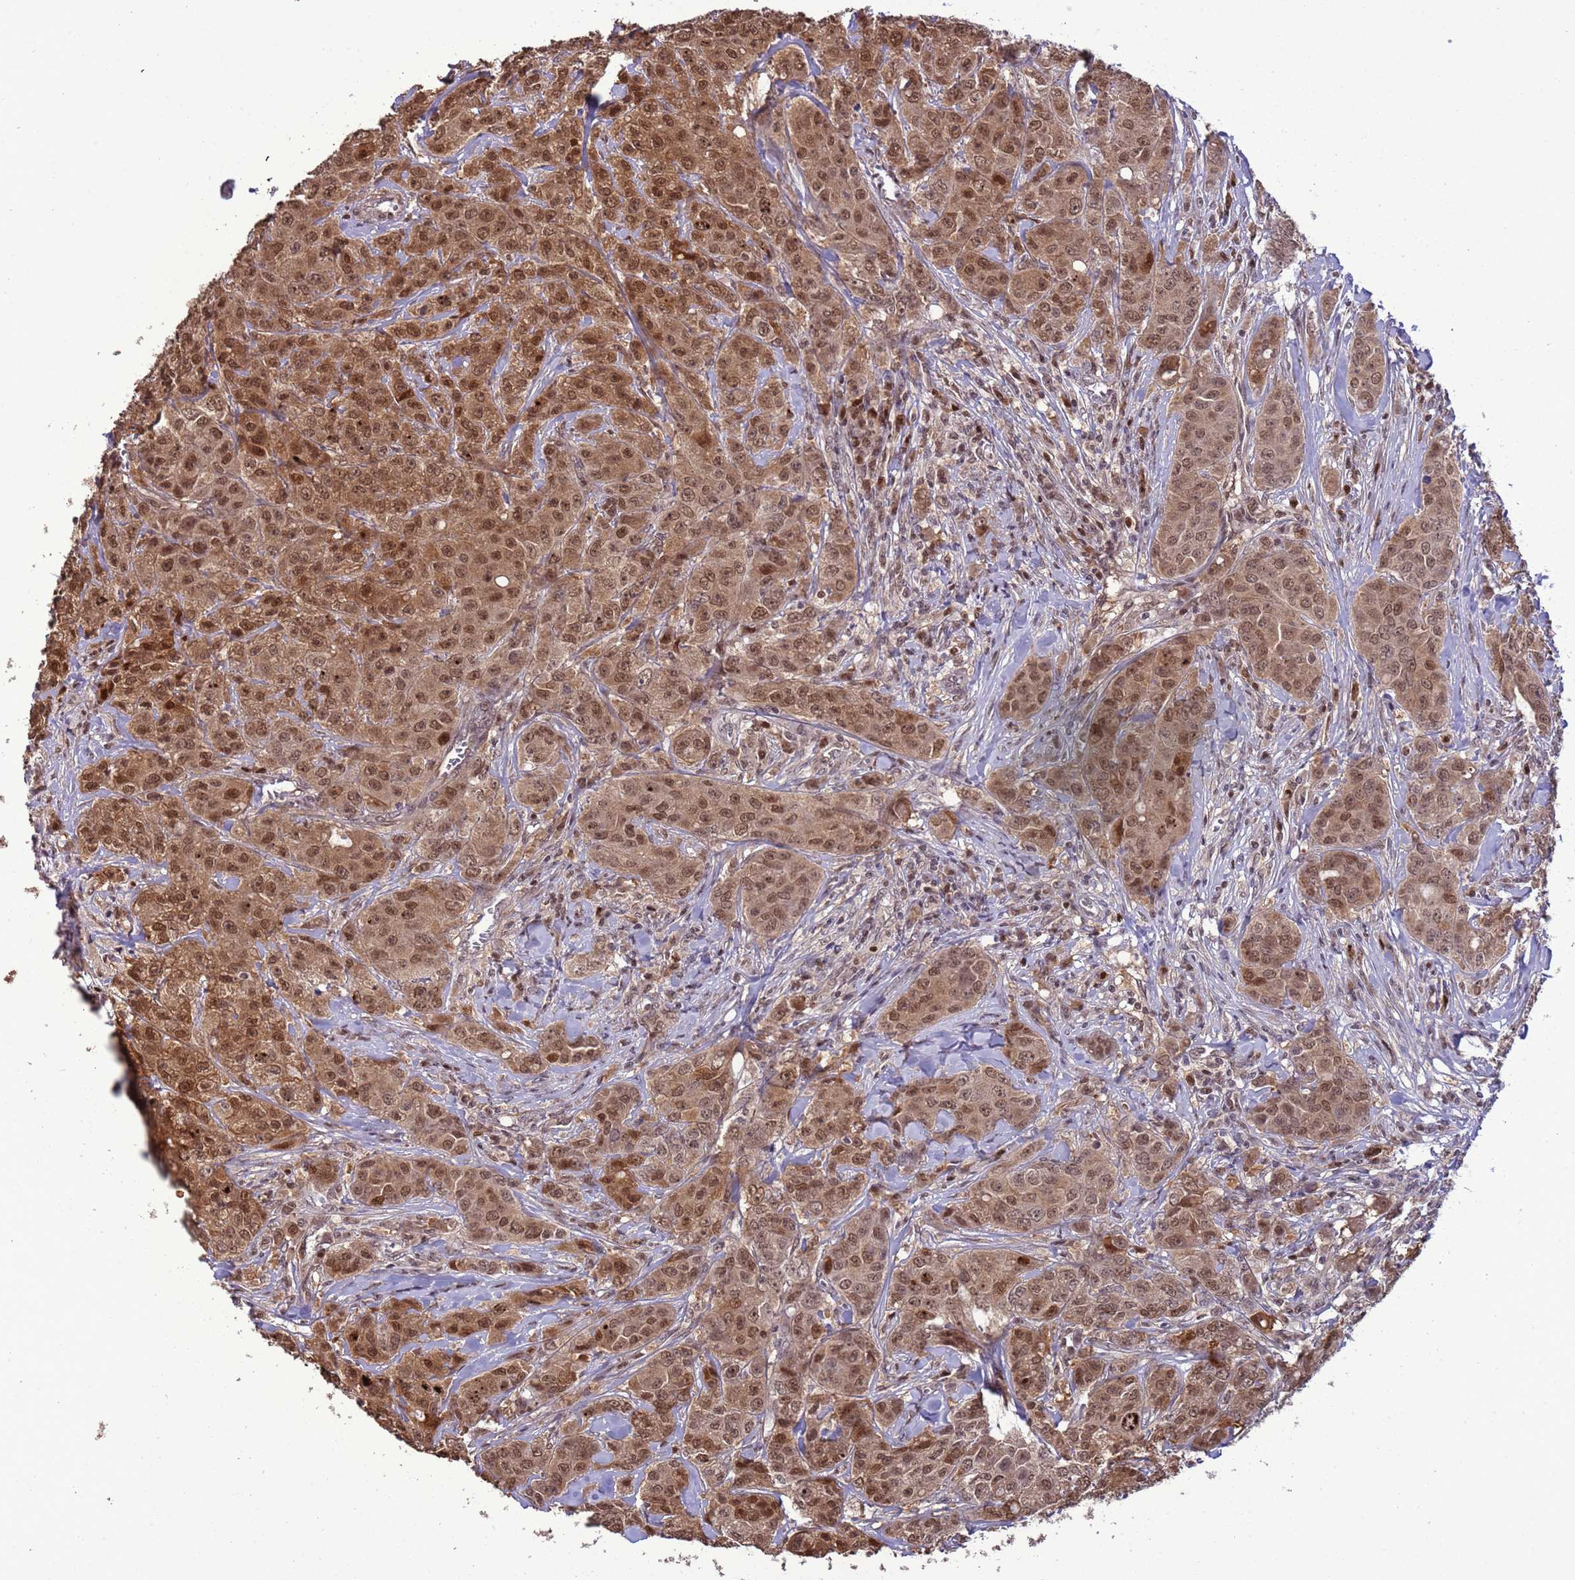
{"staining": {"intensity": "moderate", "quantity": ">75%", "location": "cytoplasmic/membranous,nuclear"}, "tissue": "breast cancer", "cell_type": "Tumor cells", "image_type": "cancer", "snomed": [{"axis": "morphology", "description": "Duct carcinoma"}, {"axis": "topography", "description": "Breast"}], "caption": "Tumor cells demonstrate medium levels of moderate cytoplasmic/membranous and nuclear staining in approximately >75% of cells in breast cancer. (DAB IHC with brightfield microscopy, high magnification).", "gene": "ZBTB5", "patient": {"sex": "female", "age": 43}}